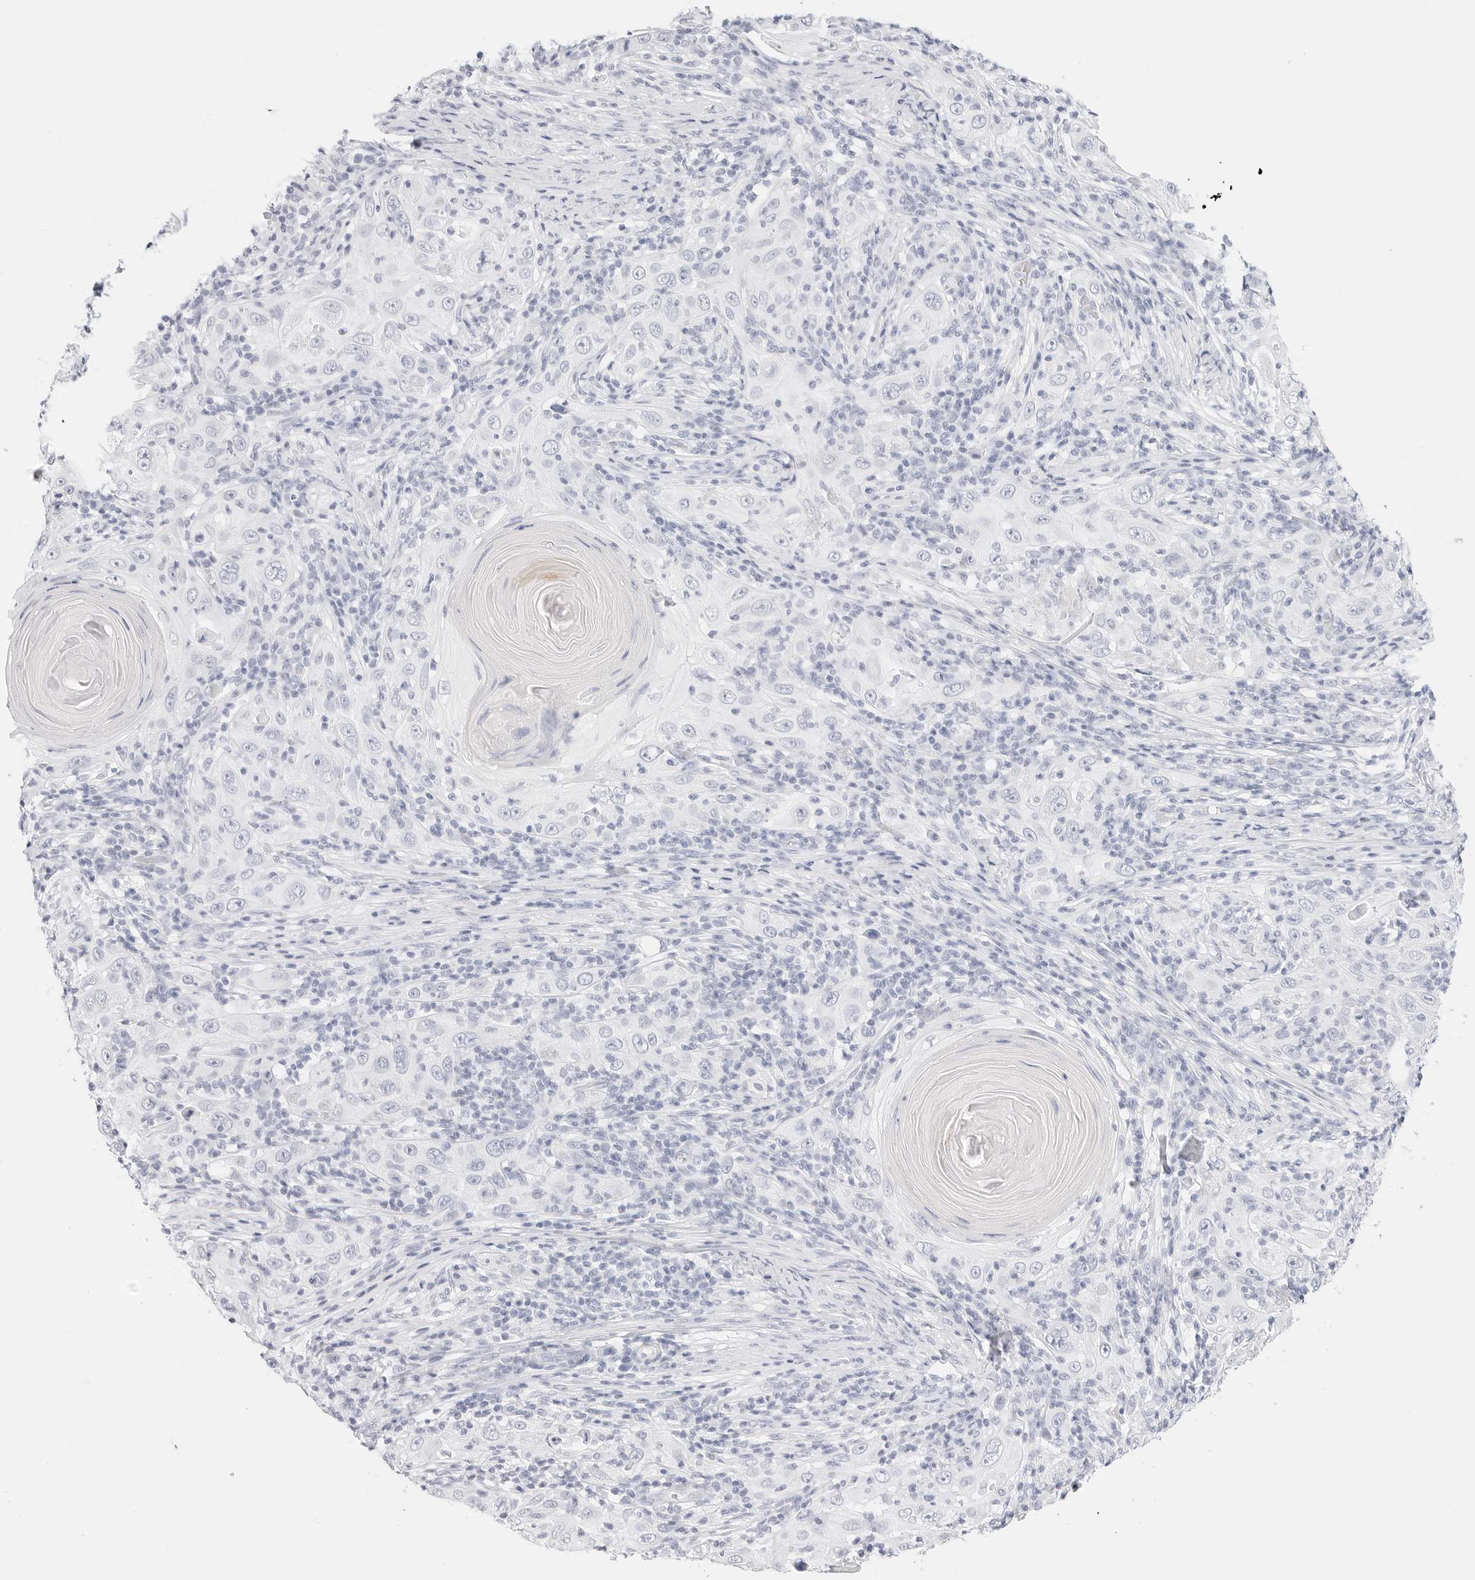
{"staining": {"intensity": "negative", "quantity": "none", "location": "none"}, "tissue": "skin cancer", "cell_type": "Tumor cells", "image_type": "cancer", "snomed": [{"axis": "morphology", "description": "Squamous cell carcinoma, NOS"}, {"axis": "topography", "description": "Skin"}], "caption": "A high-resolution micrograph shows immunohistochemistry staining of skin cancer (squamous cell carcinoma), which displays no significant staining in tumor cells.", "gene": "TFF2", "patient": {"sex": "female", "age": 88}}